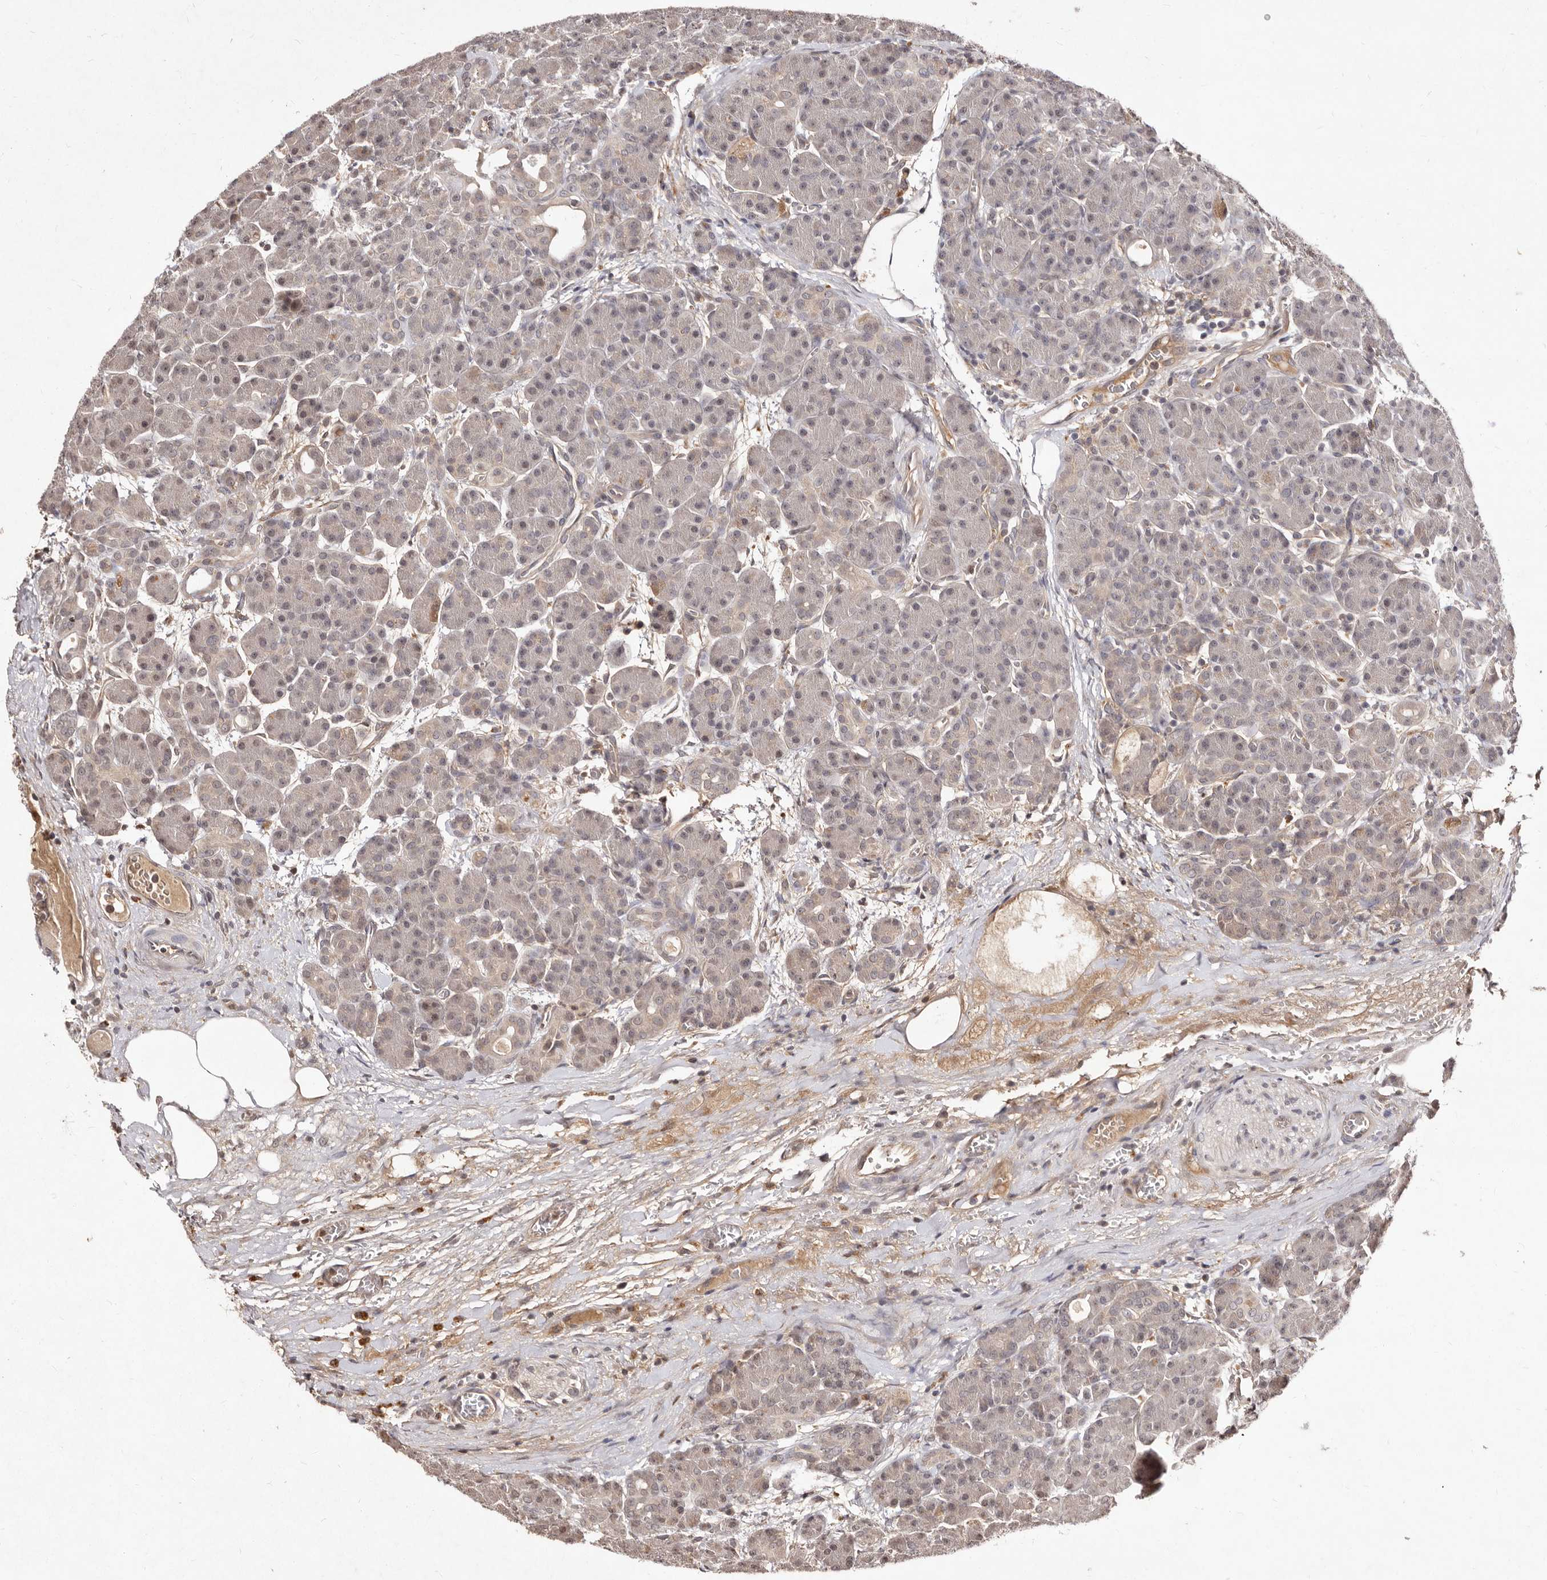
{"staining": {"intensity": "weak", "quantity": "<25%", "location": "nuclear"}, "tissue": "pancreas", "cell_type": "Exocrine glandular cells", "image_type": "normal", "snomed": [{"axis": "morphology", "description": "Normal tissue, NOS"}, {"axis": "topography", "description": "Pancreas"}], "caption": "This photomicrograph is of unremarkable pancreas stained with immunohistochemistry to label a protein in brown with the nuclei are counter-stained blue. There is no staining in exocrine glandular cells. (DAB (3,3'-diaminobenzidine) IHC, high magnification).", "gene": "LCORL", "patient": {"sex": "male", "age": 63}}